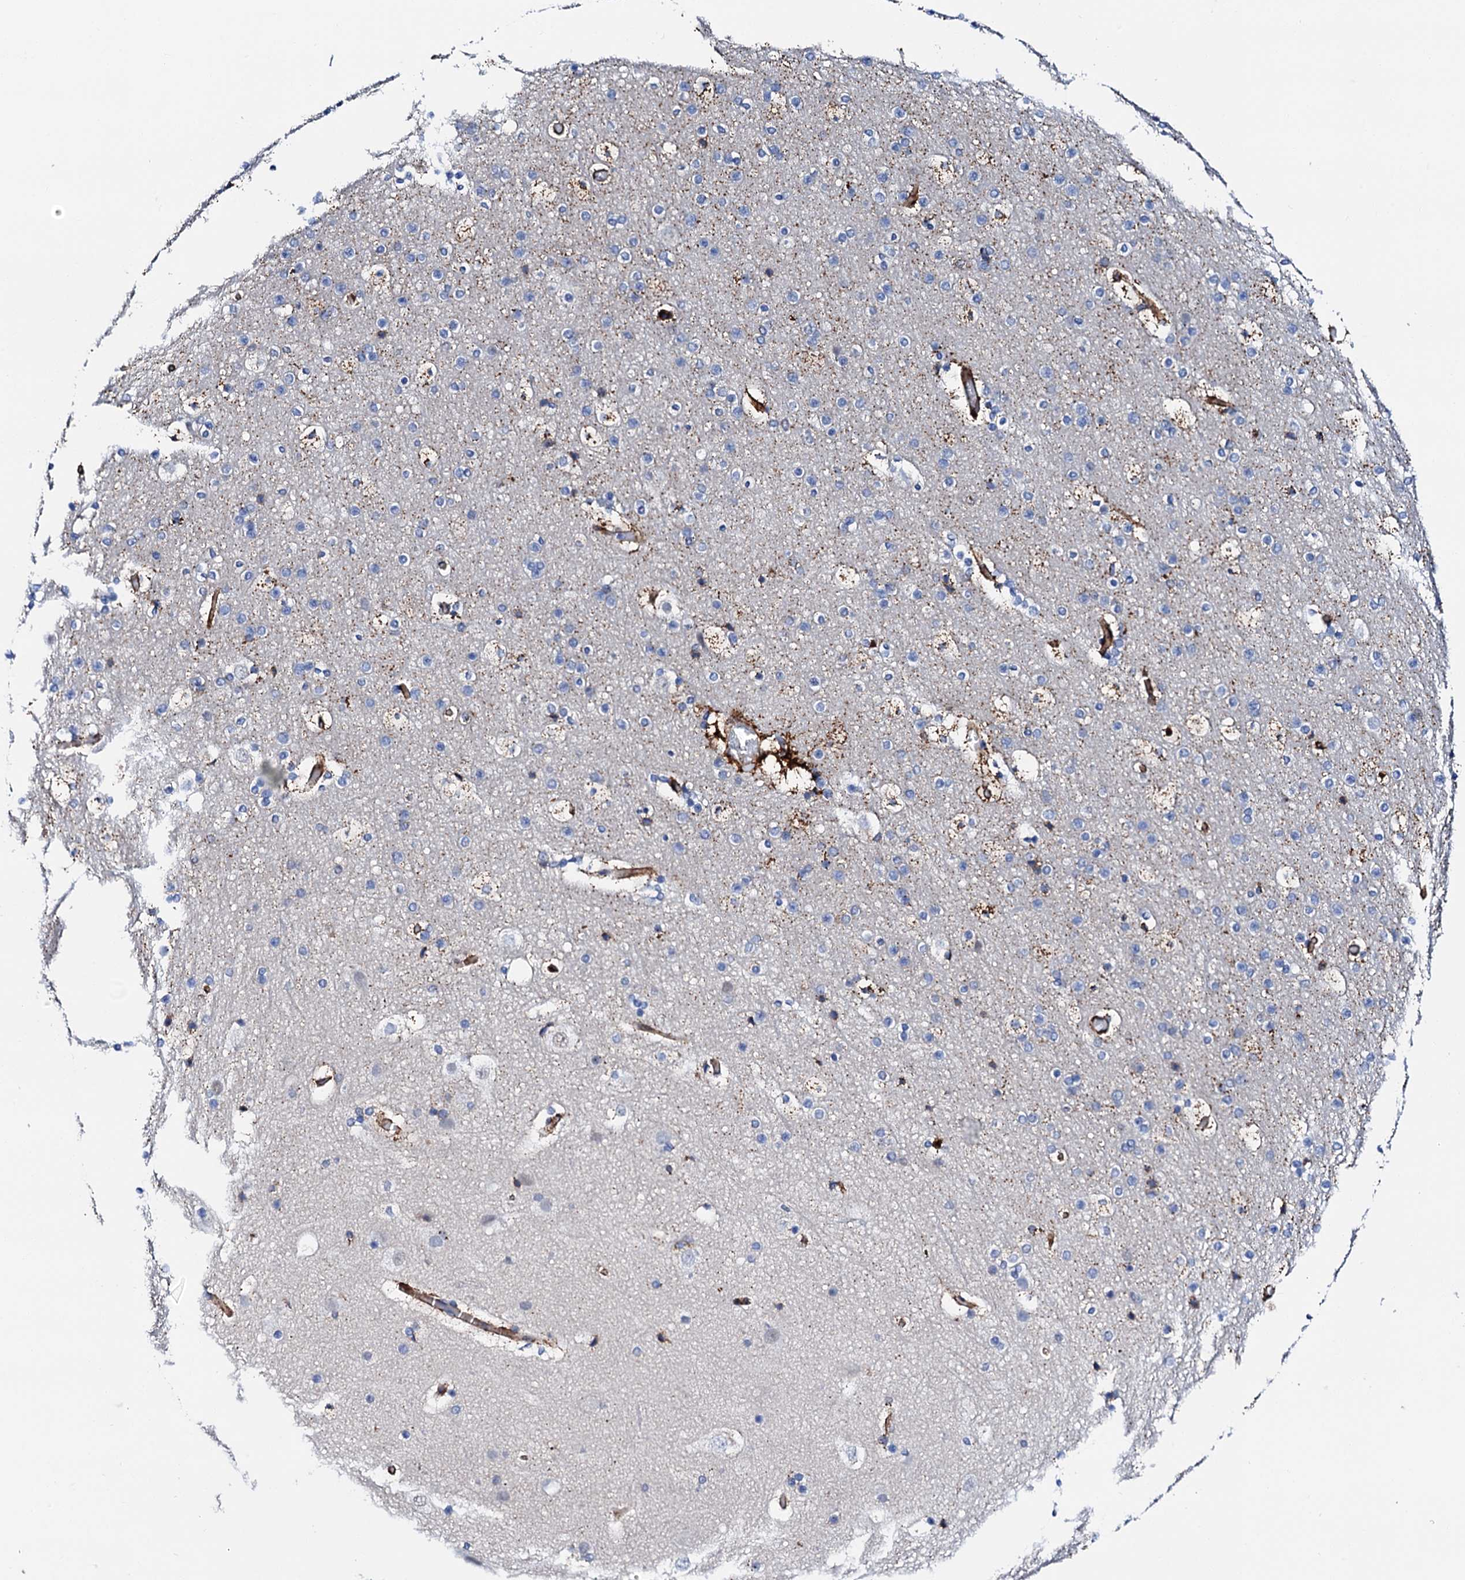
{"staining": {"intensity": "moderate", "quantity": "25%-75%", "location": "cytoplasmic/membranous"}, "tissue": "cerebral cortex", "cell_type": "Endothelial cells", "image_type": "normal", "snomed": [{"axis": "morphology", "description": "Normal tissue, NOS"}, {"axis": "topography", "description": "Cerebral cortex"}], "caption": "Immunohistochemistry (IHC) image of benign cerebral cortex: human cerebral cortex stained using IHC displays medium levels of moderate protein expression localized specifically in the cytoplasmic/membranous of endothelial cells, appearing as a cytoplasmic/membranous brown color.", "gene": "MED13L", "patient": {"sex": "male", "age": 57}}